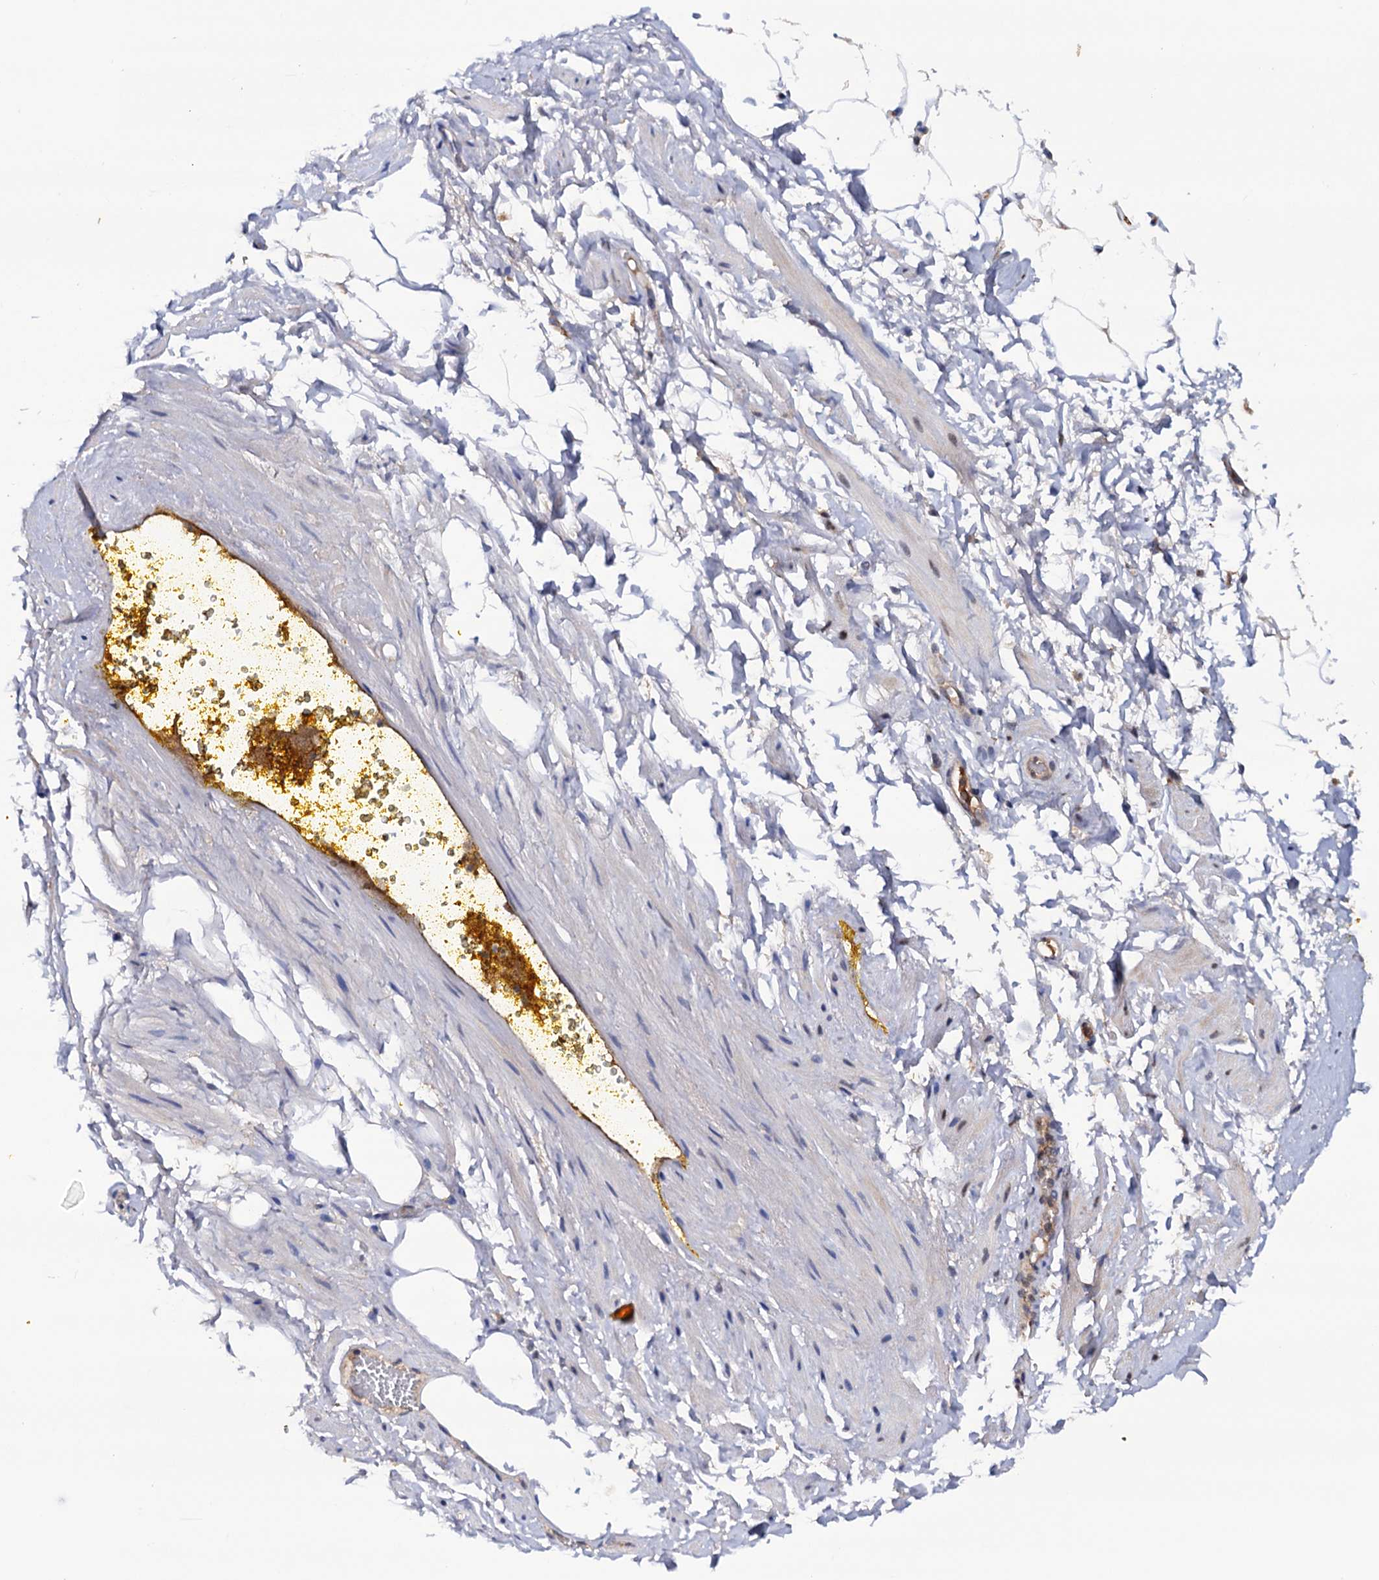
{"staining": {"intensity": "moderate", "quantity": ">75%", "location": "nuclear"}, "tissue": "adipose tissue", "cell_type": "Adipocytes", "image_type": "normal", "snomed": [{"axis": "morphology", "description": "Normal tissue, NOS"}, {"axis": "morphology", "description": "Adenocarcinoma, Low grade"}, {"axis": "topography", "description": "Prostate"}, {"axis": "topography", "description": "Peripheral nerve tissue"}], "caption": "IHC of benign human adipose tissue exhibits medium levels of moderate nuclear positivity in approximately >75% of adipocytes. Nuclei are stained in blue.", "gene": "TBC1D12", "patient": {"sex": "male", "age": 63}}